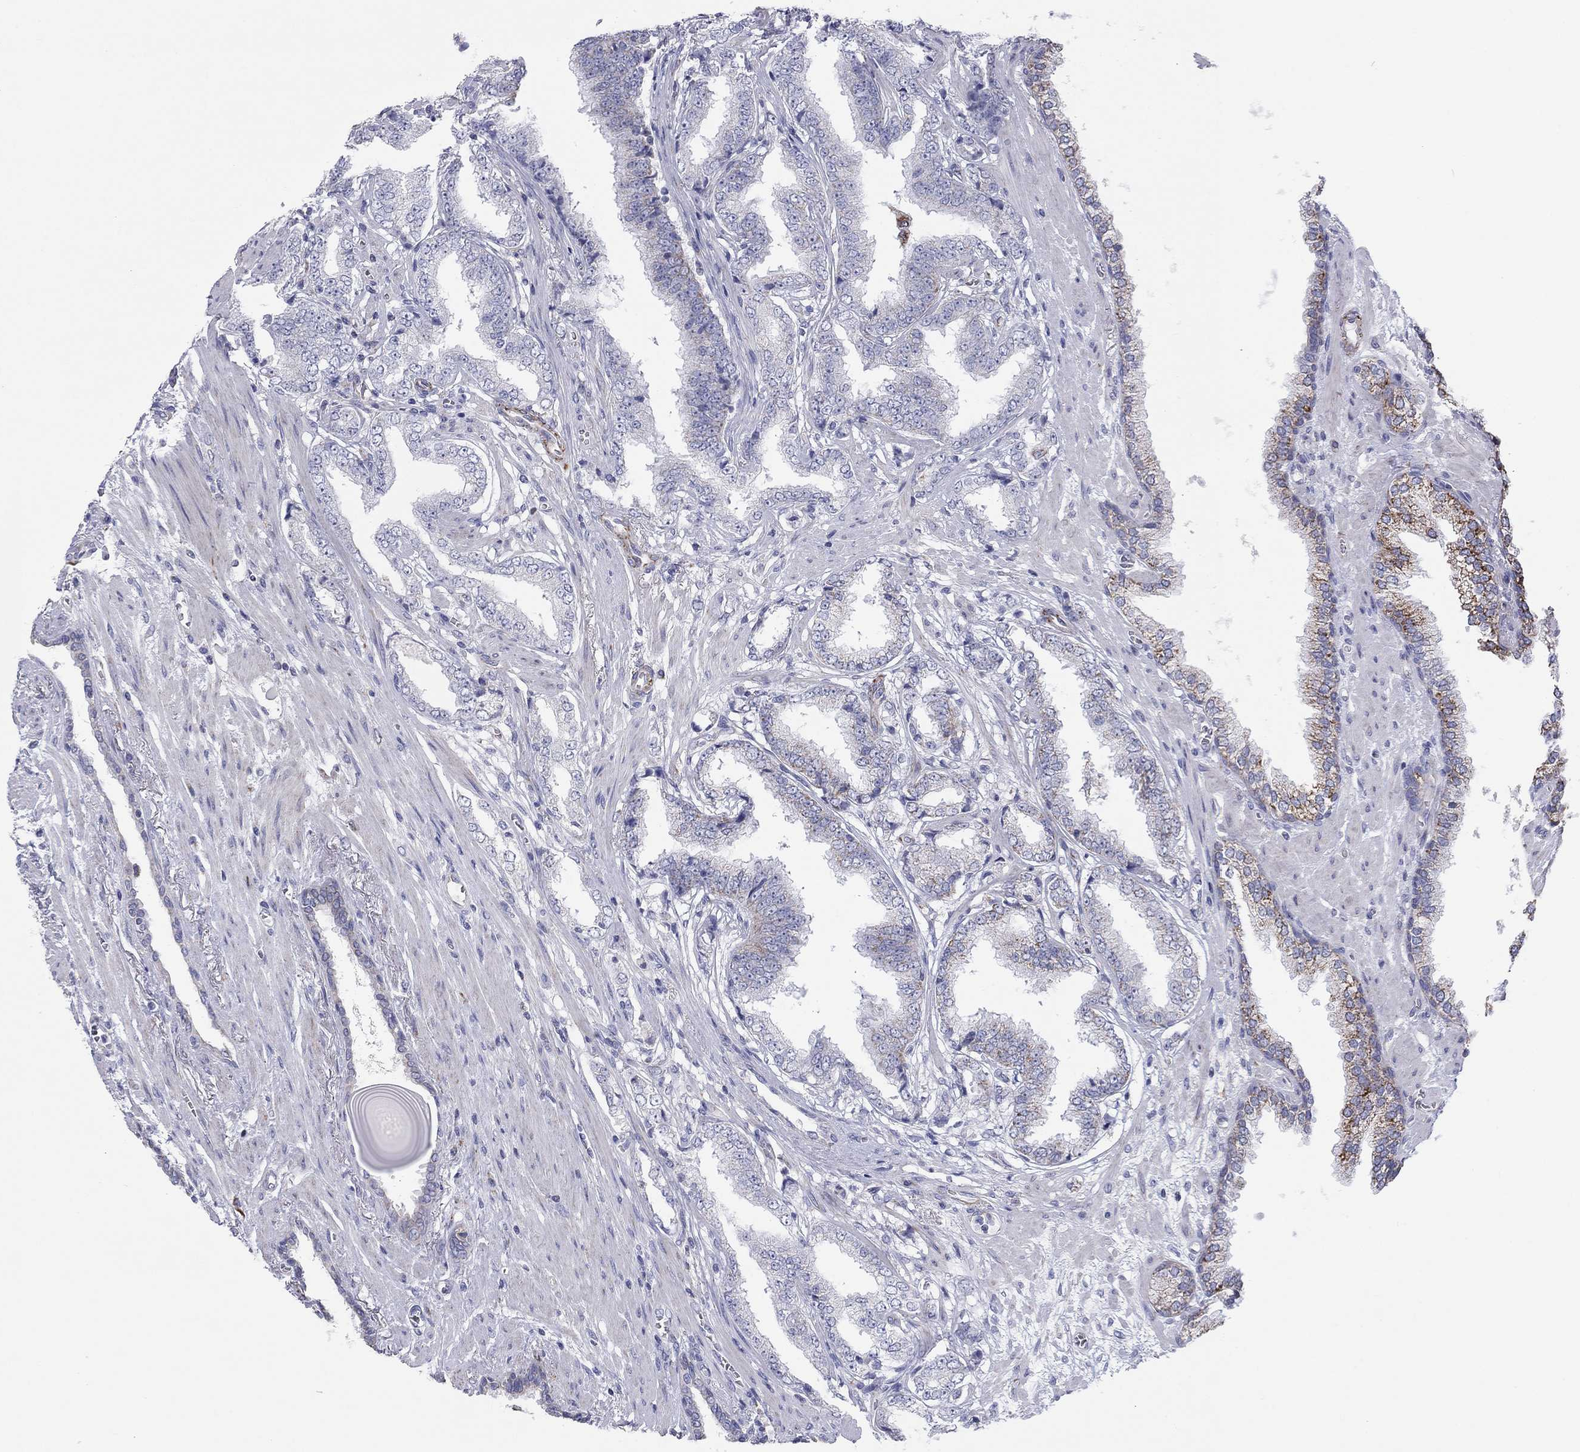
{"staining": {"intensity": "weak", "quantity": "<25%", "location": "cytoplasmic/membranous"}, "tissue": "prostate cancer", "cell_type": "Tumor cells", "image_type": "cancer", "snomed": [{"axis": "morphology", "description": "Adenocarcinoma, Low grade"}, {"axis": "topography", "description": "Prostate"}], "caption": "Adenocarcinoma (low-grade) (prostate) was stained to show a protein in brown. There is no significant expression in tumor cells.", "gene": "MGST3", "patient": {"sex": "male", "age": 69}}